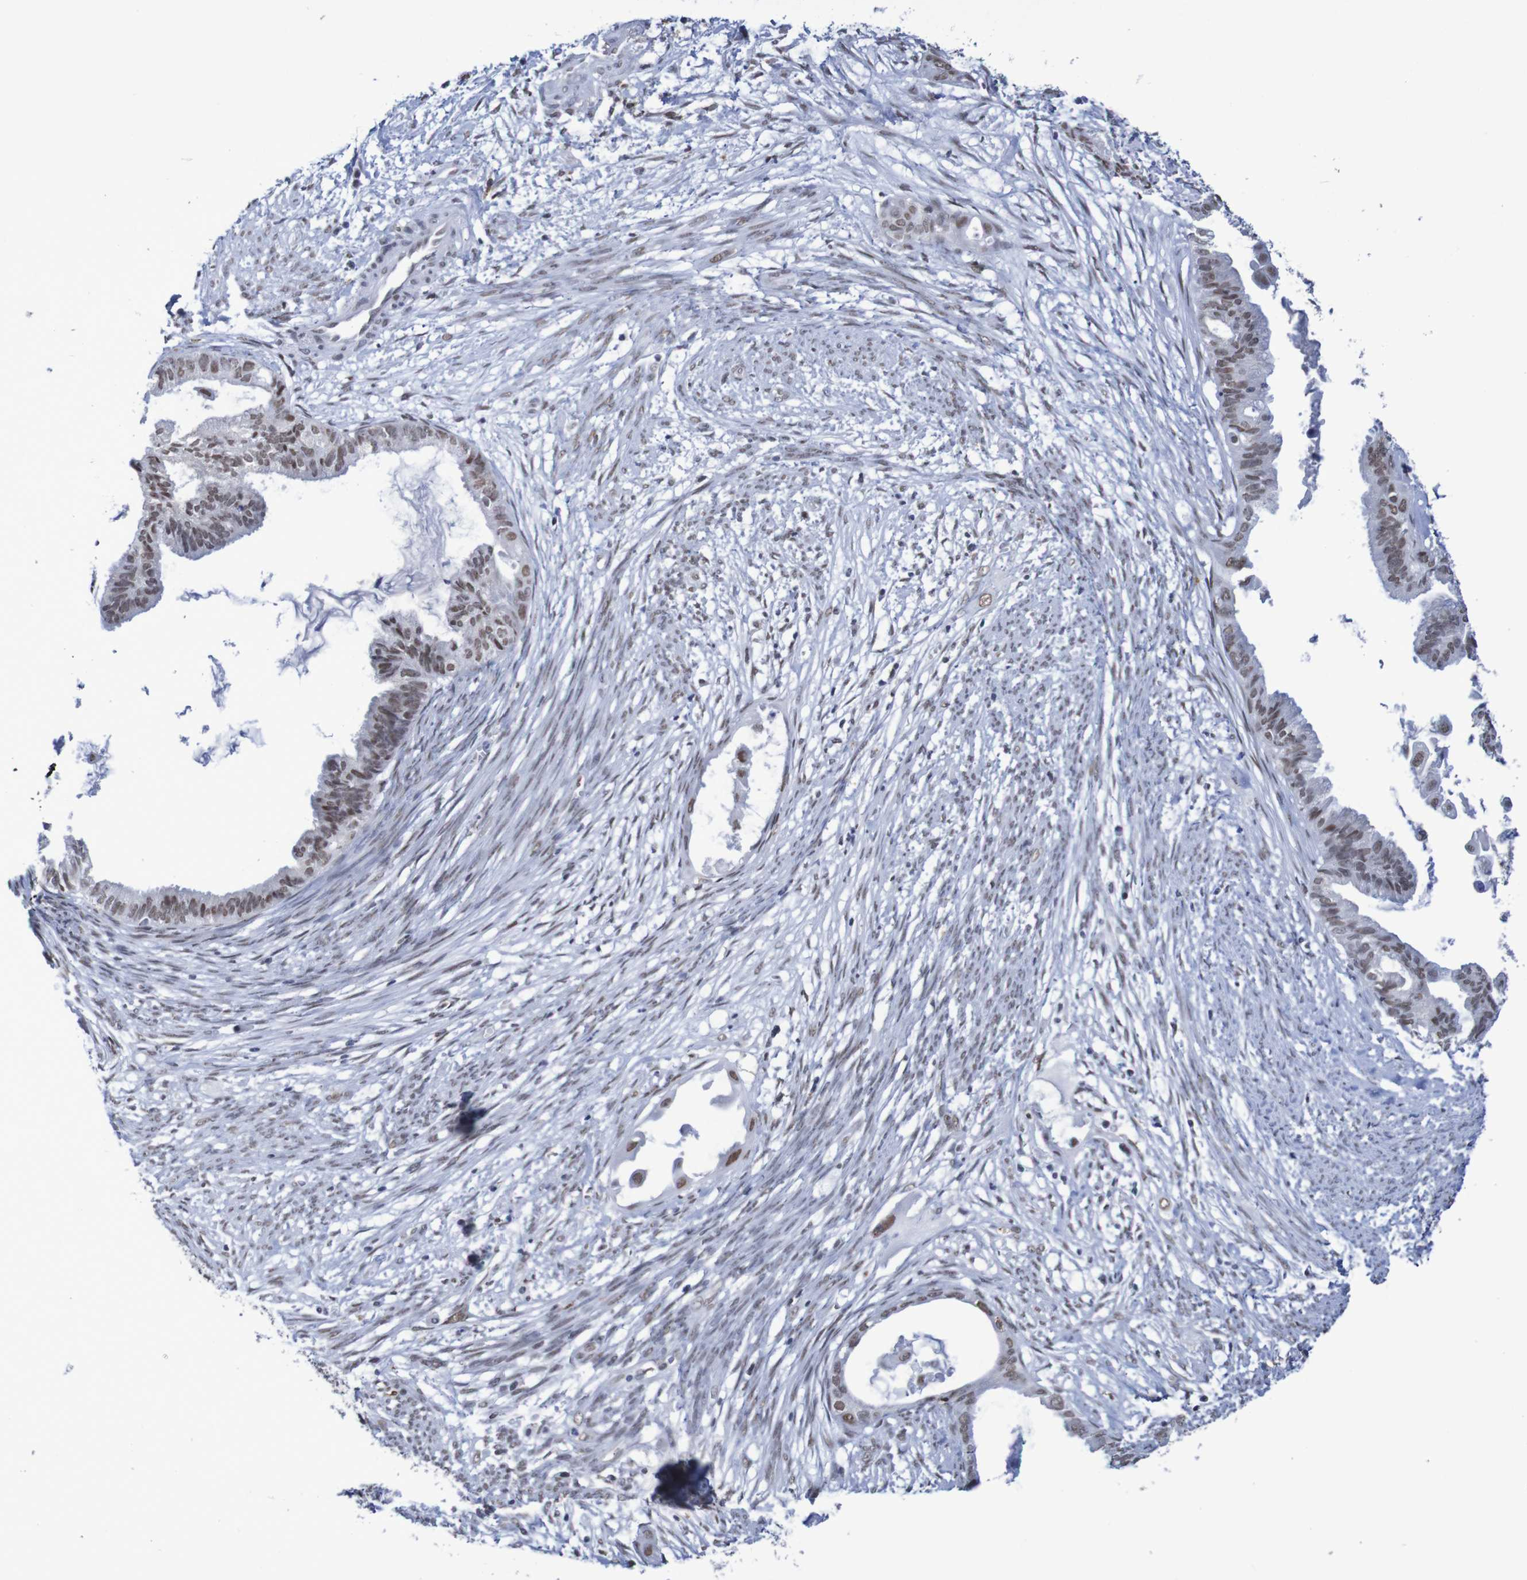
{"staining": {"intensity": "moderate", "quantity": ">75%", "location": "nuclear"}, "tissue": "cervical cancer", "cell_type": "Tumor cells", "image_type": "cancer", "snomed": [{"axis": "morphology", "description": "Normal tissue, NOS"}, {"axis": "morphology", "description": "Adenocarcinoma, NOS"}, {"axis": "topography", "description": "Cervix"}, {"axis": "topography", "description": "Endometrium"}], "caption": "Moderate nuclear positivity for a protein is appreciated in approximately >75% of tumor cells of cervical adenocarcinoma using IHC.", "gene": "MRTFB", "patient": {"sex": "female", "age": 86}}